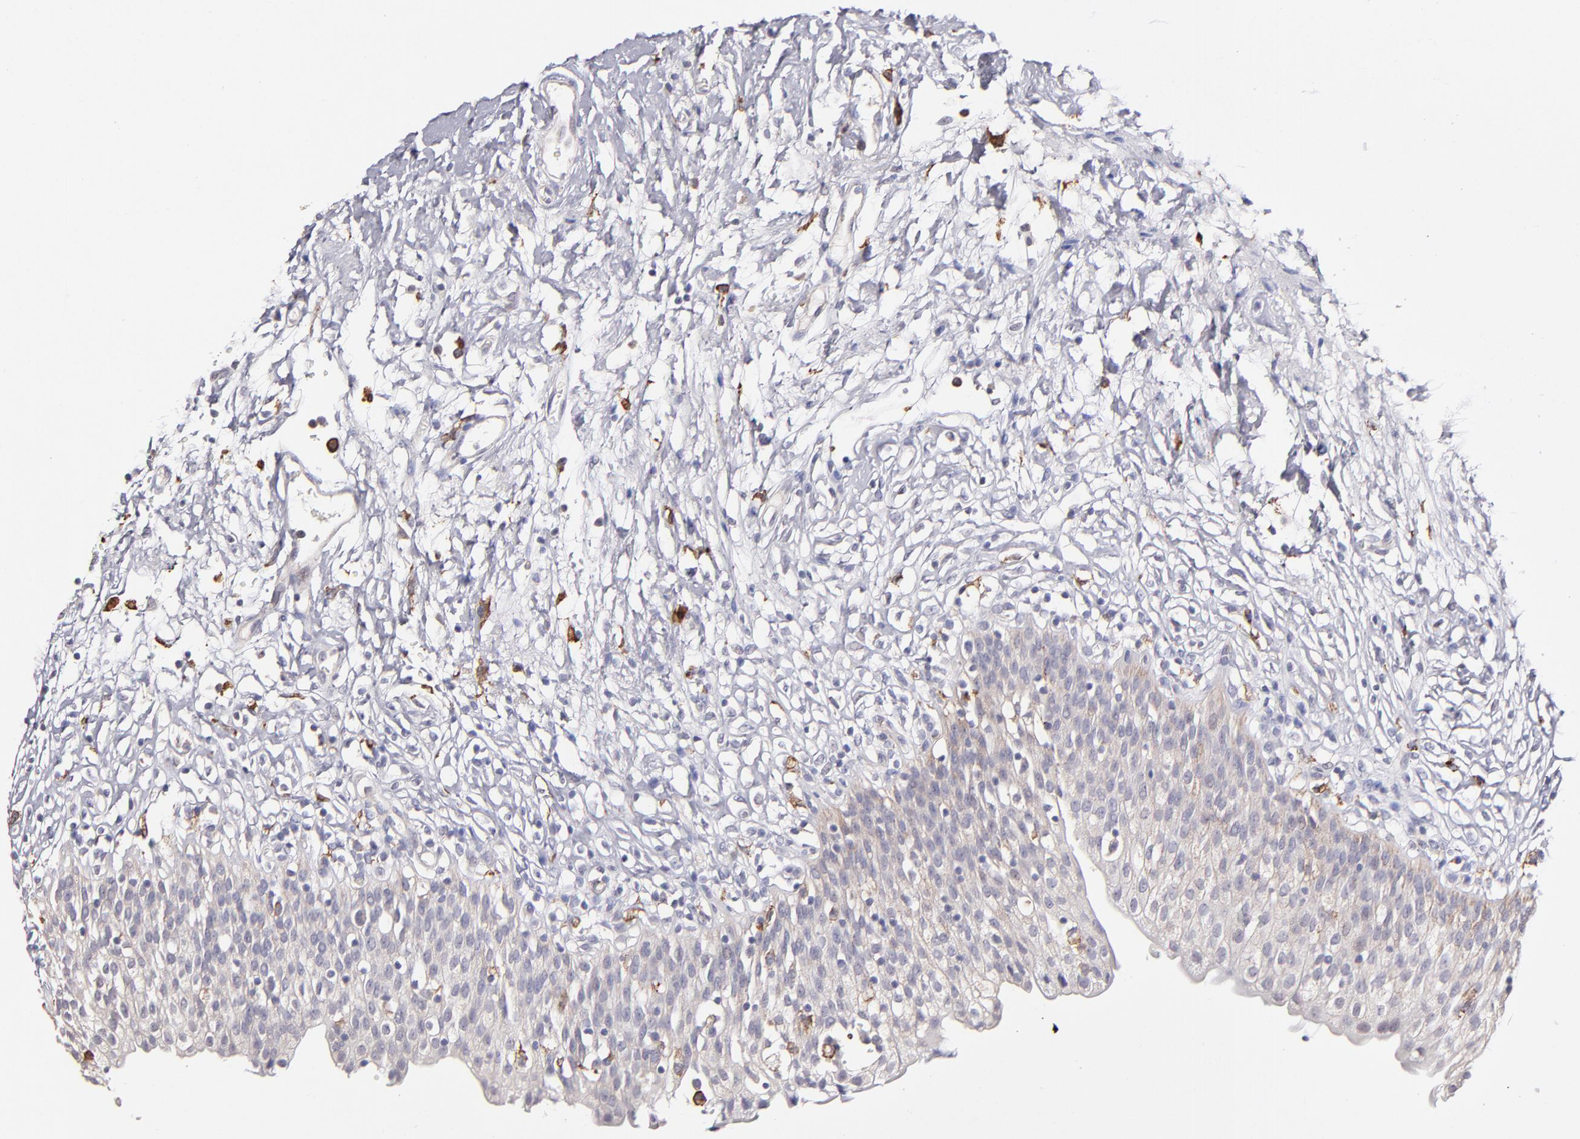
{"staining": {"intensity": "weak", "quantity": ">75%", "location": "cytoplasmic/membranous"}, "tissue": "urinary bladder", "cell_type": "Urothelial cells", "image_type": "normal", "snomed": [{"axis": "morphology", "description": "Normal tissue, NOS"}, {"axis": "topography", "description": "Urinary bladder"}], "caption": "DAB (3,3'-diaminobenzidine) immunohistochemical staining of unremarkable urinary bladder shows weak cytoplasmic/membranous protein positivity in approximately >75% of urothelial cells.", "gene": "GLDC", "patient": {"sex": "female", "age": 80}}